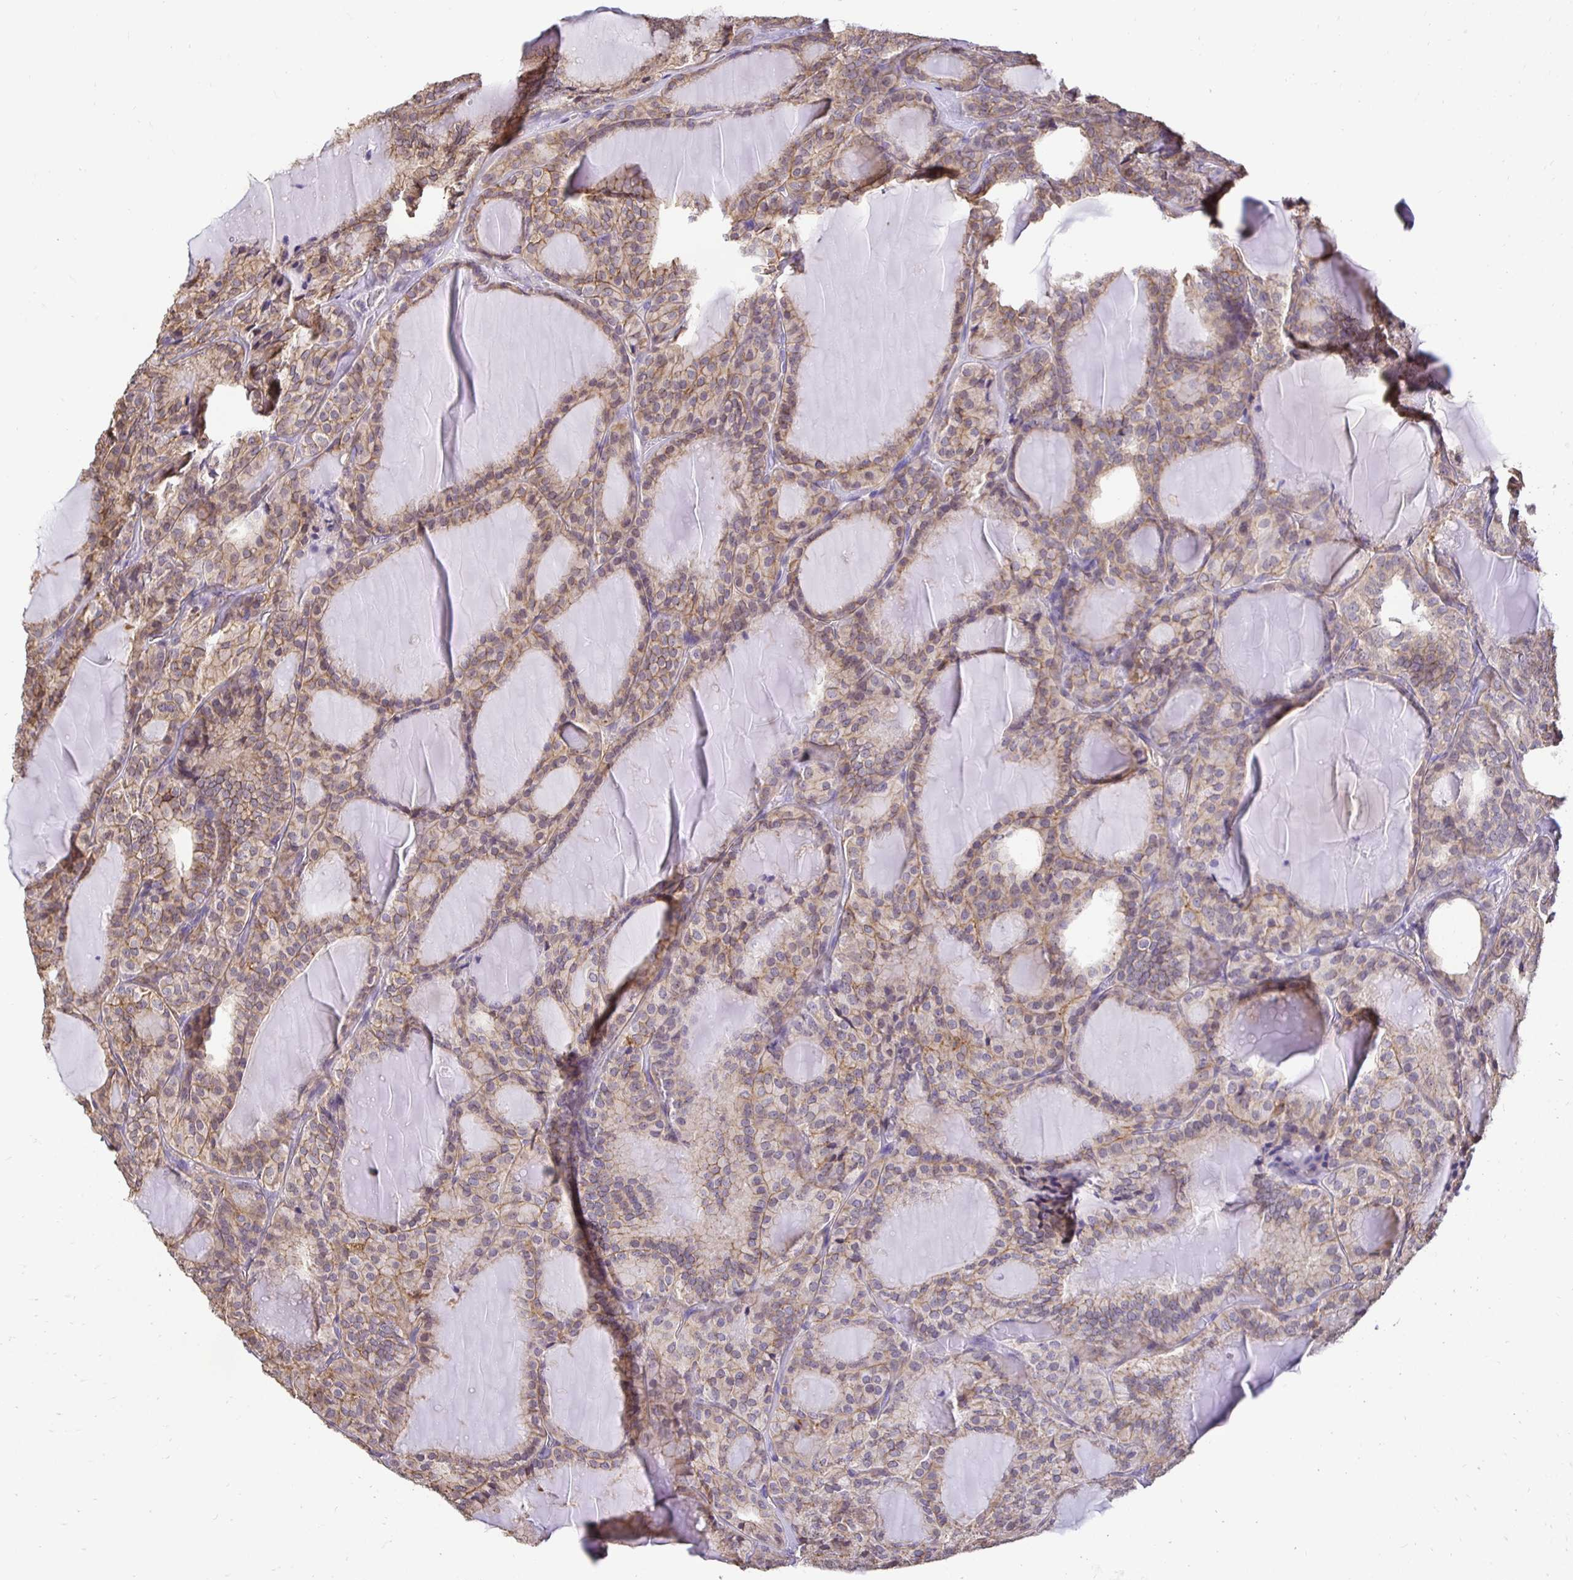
{"staining": {"intensity": "weak", "quantity": ">75%", "location": "cytoplasmic/membranous"}, "tissue": "thyroid cancer", "cell_type": "Tumor cells", "image_type": "cancer", "snomed": [{"axis": "morphology", "description": "Follicular adenoma carcinoma, NOS"}, {"axis": "topography", "description": "Thyroid gland"}], "caption": "Protein staining shows weak cytoplasmic/membranous staining in approximately >75% of tumor cells in follicular adenoma carcinoma (thyroid).", "gene": "SLC9A1", "patient": {"sex": "male", "age": 74}}